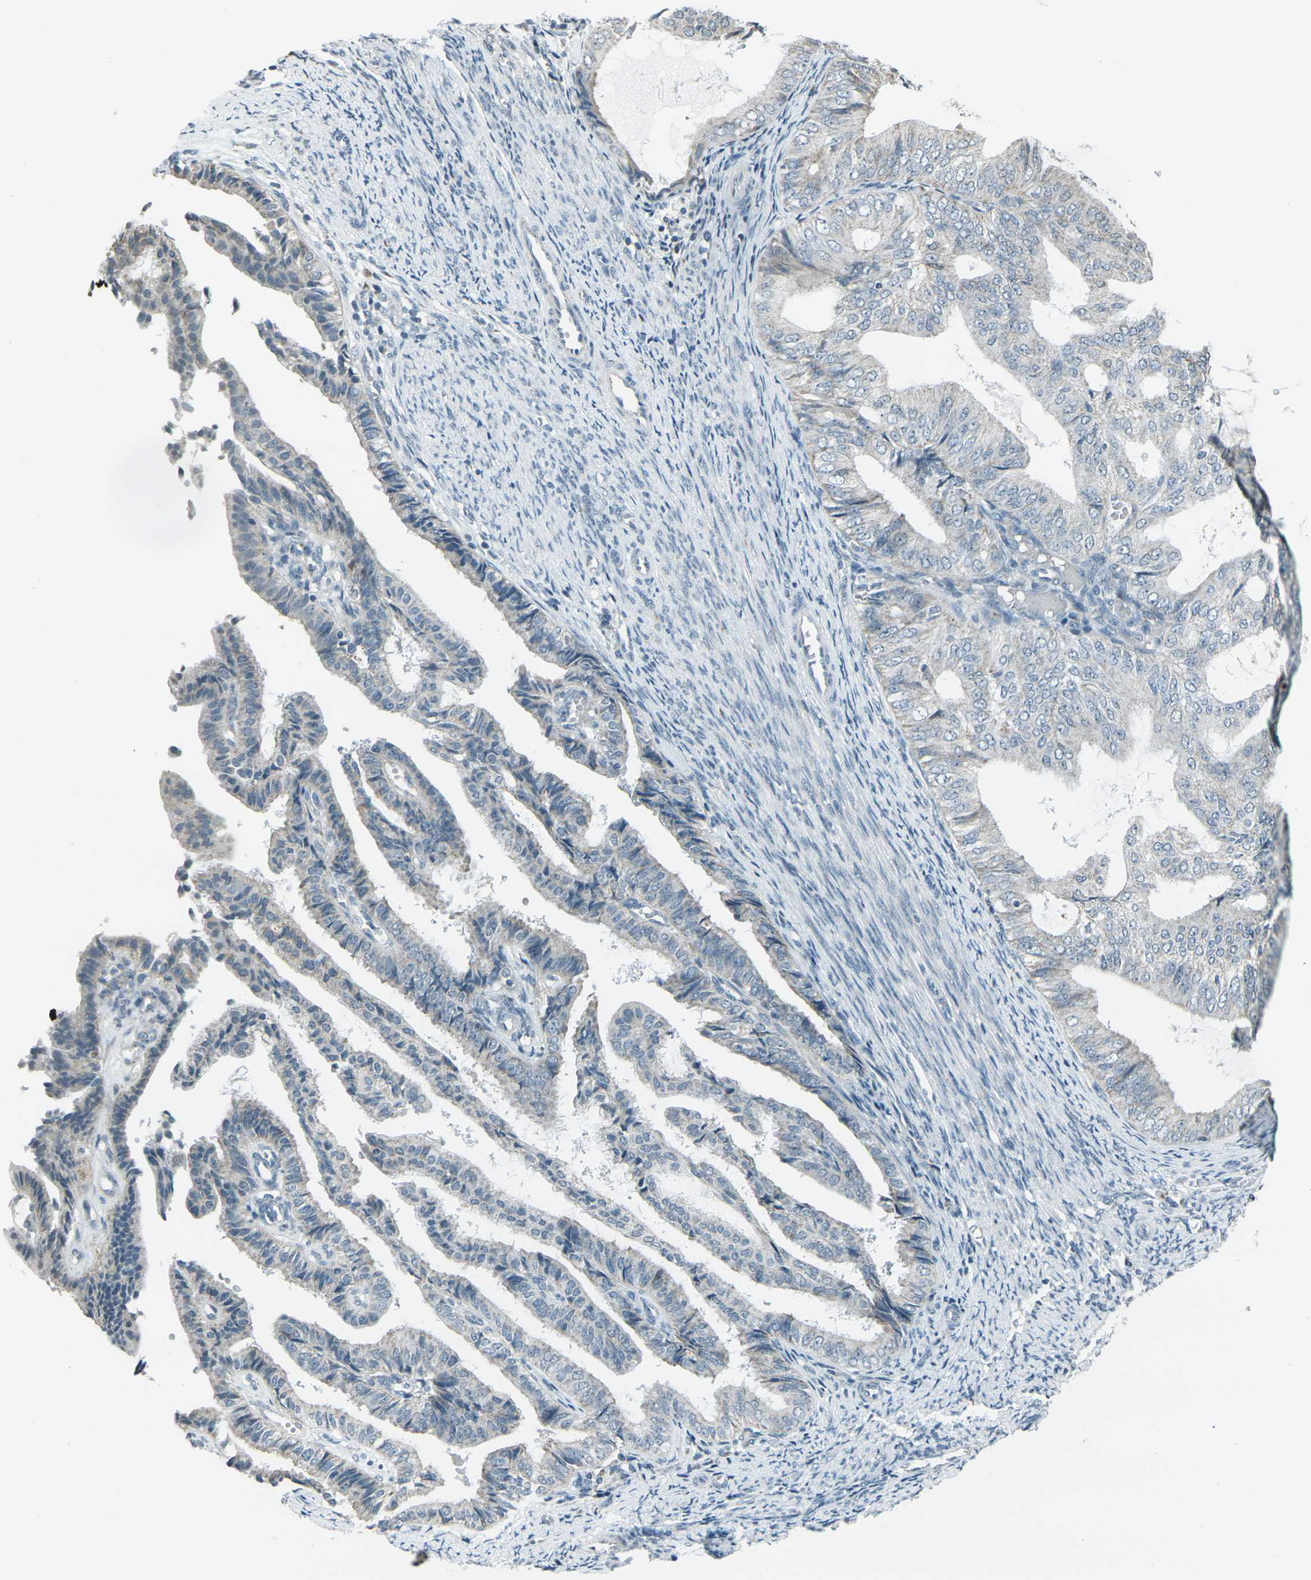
{"staining": {"intensity": "weak", "quantity": "25%-75%", "location": "cytoplasmic/membranous"}, "tissue": "endometrial cancer", "cell_type": "Tumor cells", "image_type": "cancer", "snomed": [{"axis": "morphology", "description": "Adenocarcinoma, NOS"}, {"axis": "topography", "description": "Endometrium"}], "caption": "Adenocarcinoma (endometrial) stained with immunohistochemistry displays weak cytoplasmic/membranous positivity in about 25%-75% of tumor cells.", "gene": "H2BC1", "patient": {"sex": "female", "age": 58}}